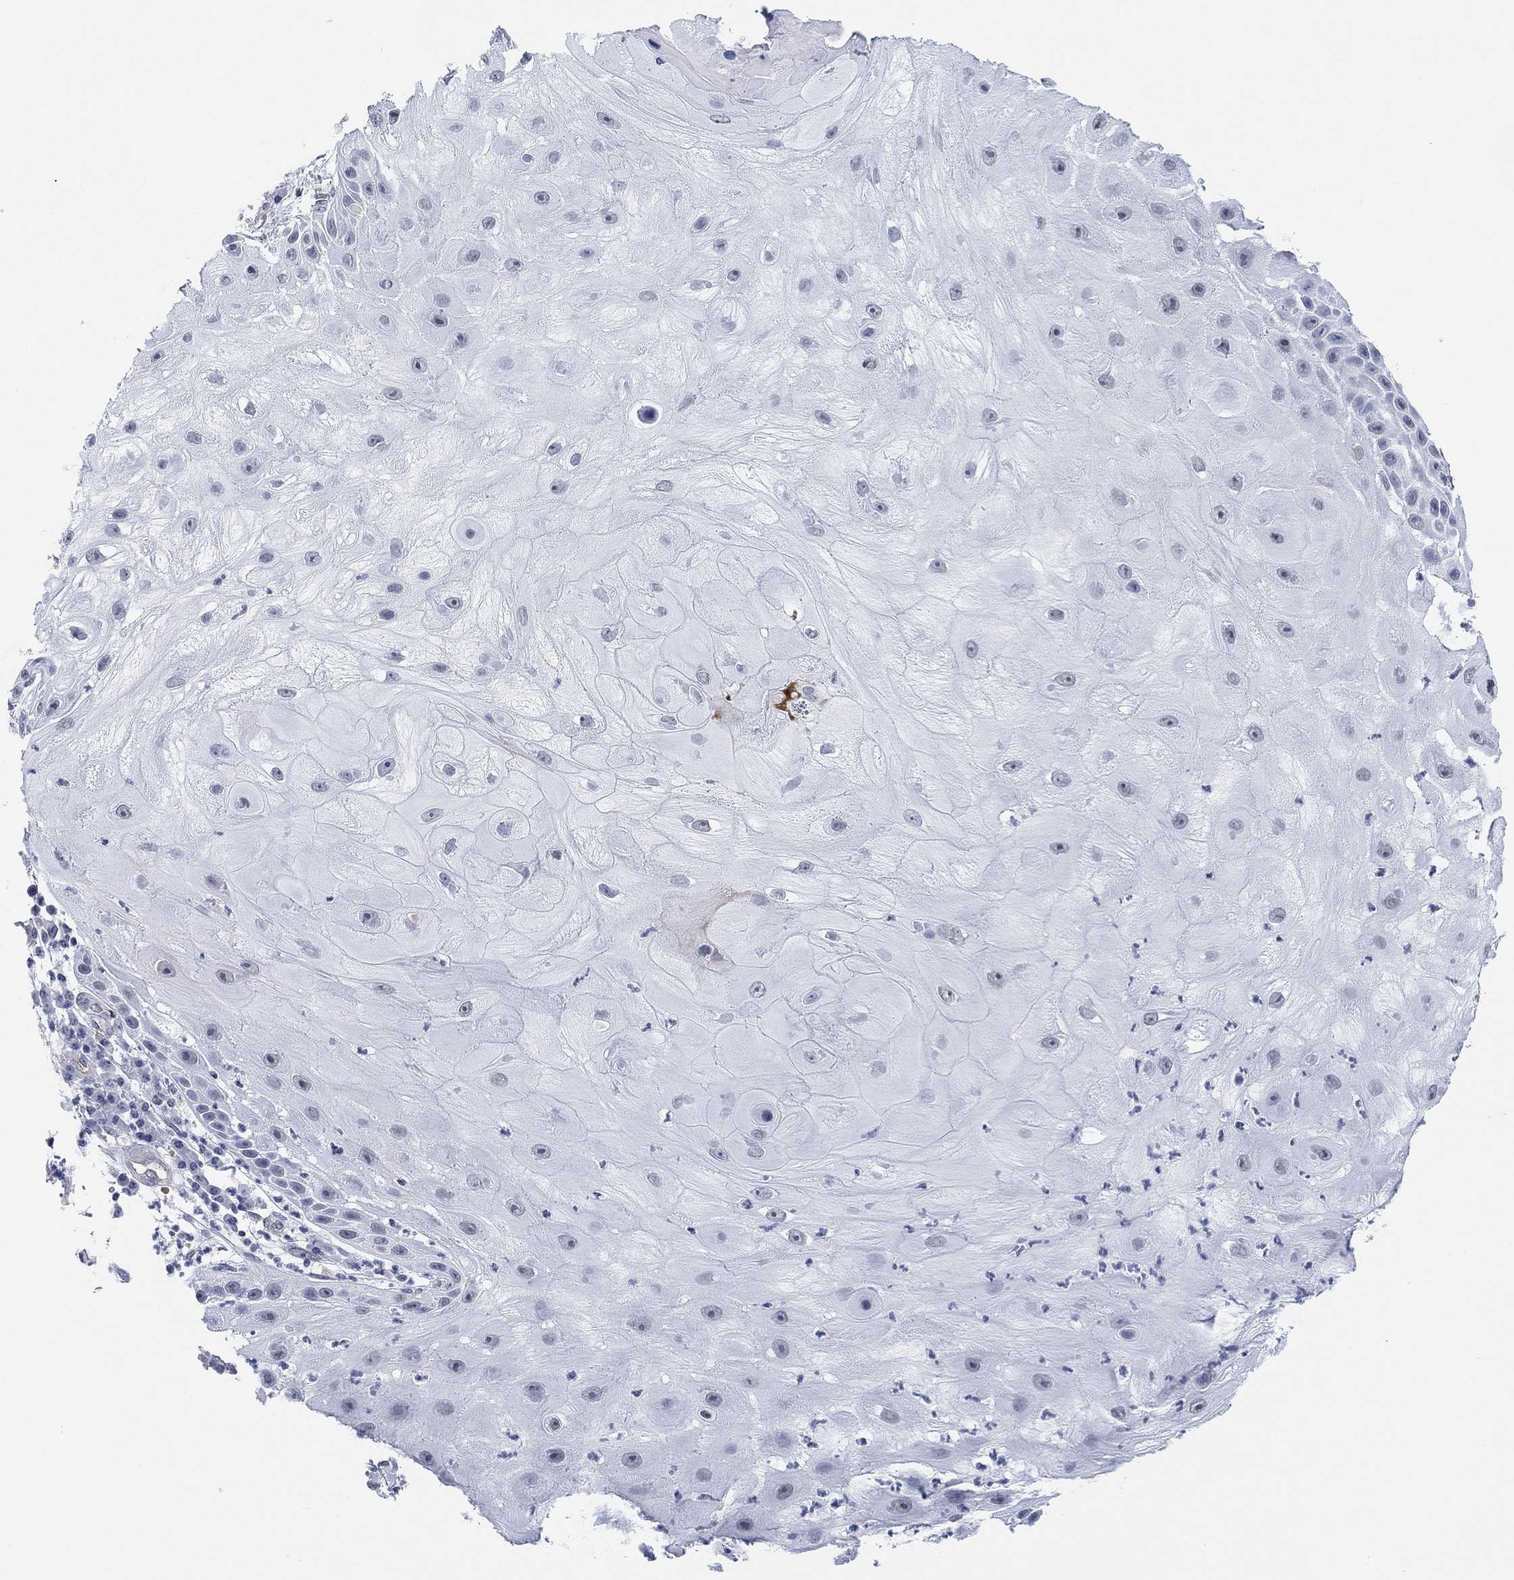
{"staining": {"intensity": "negative", "quantity": "none", "location": "none"}, "tissue": "skin cancer", "cell_type": "Tumor cells", "image_type": "cancer", "snomed": [{"axis": "morphology", "description": "Normal tissue, NOS"}, {"axis": "morphology", "description": "Squamous cell carcinoma, NOS"}, {"axis": "topography", "description": "Skin"}], "caption": "This micrograph is of skin squamous cell carcinoma stained with immunohistochemistry (IHC) to label a protein in brown with the nuclei are counter-stained blue. There is no staining in tumor cells. (Stains: DAB (3,3'-diaminobenzidine) immunohistochemistry (IHC) with hematoxylin counter stain, Microscopy: brightfield microscopy at high magnification).", "gene": "PAX6", "patient": {"sex": "male", "age": 79}}